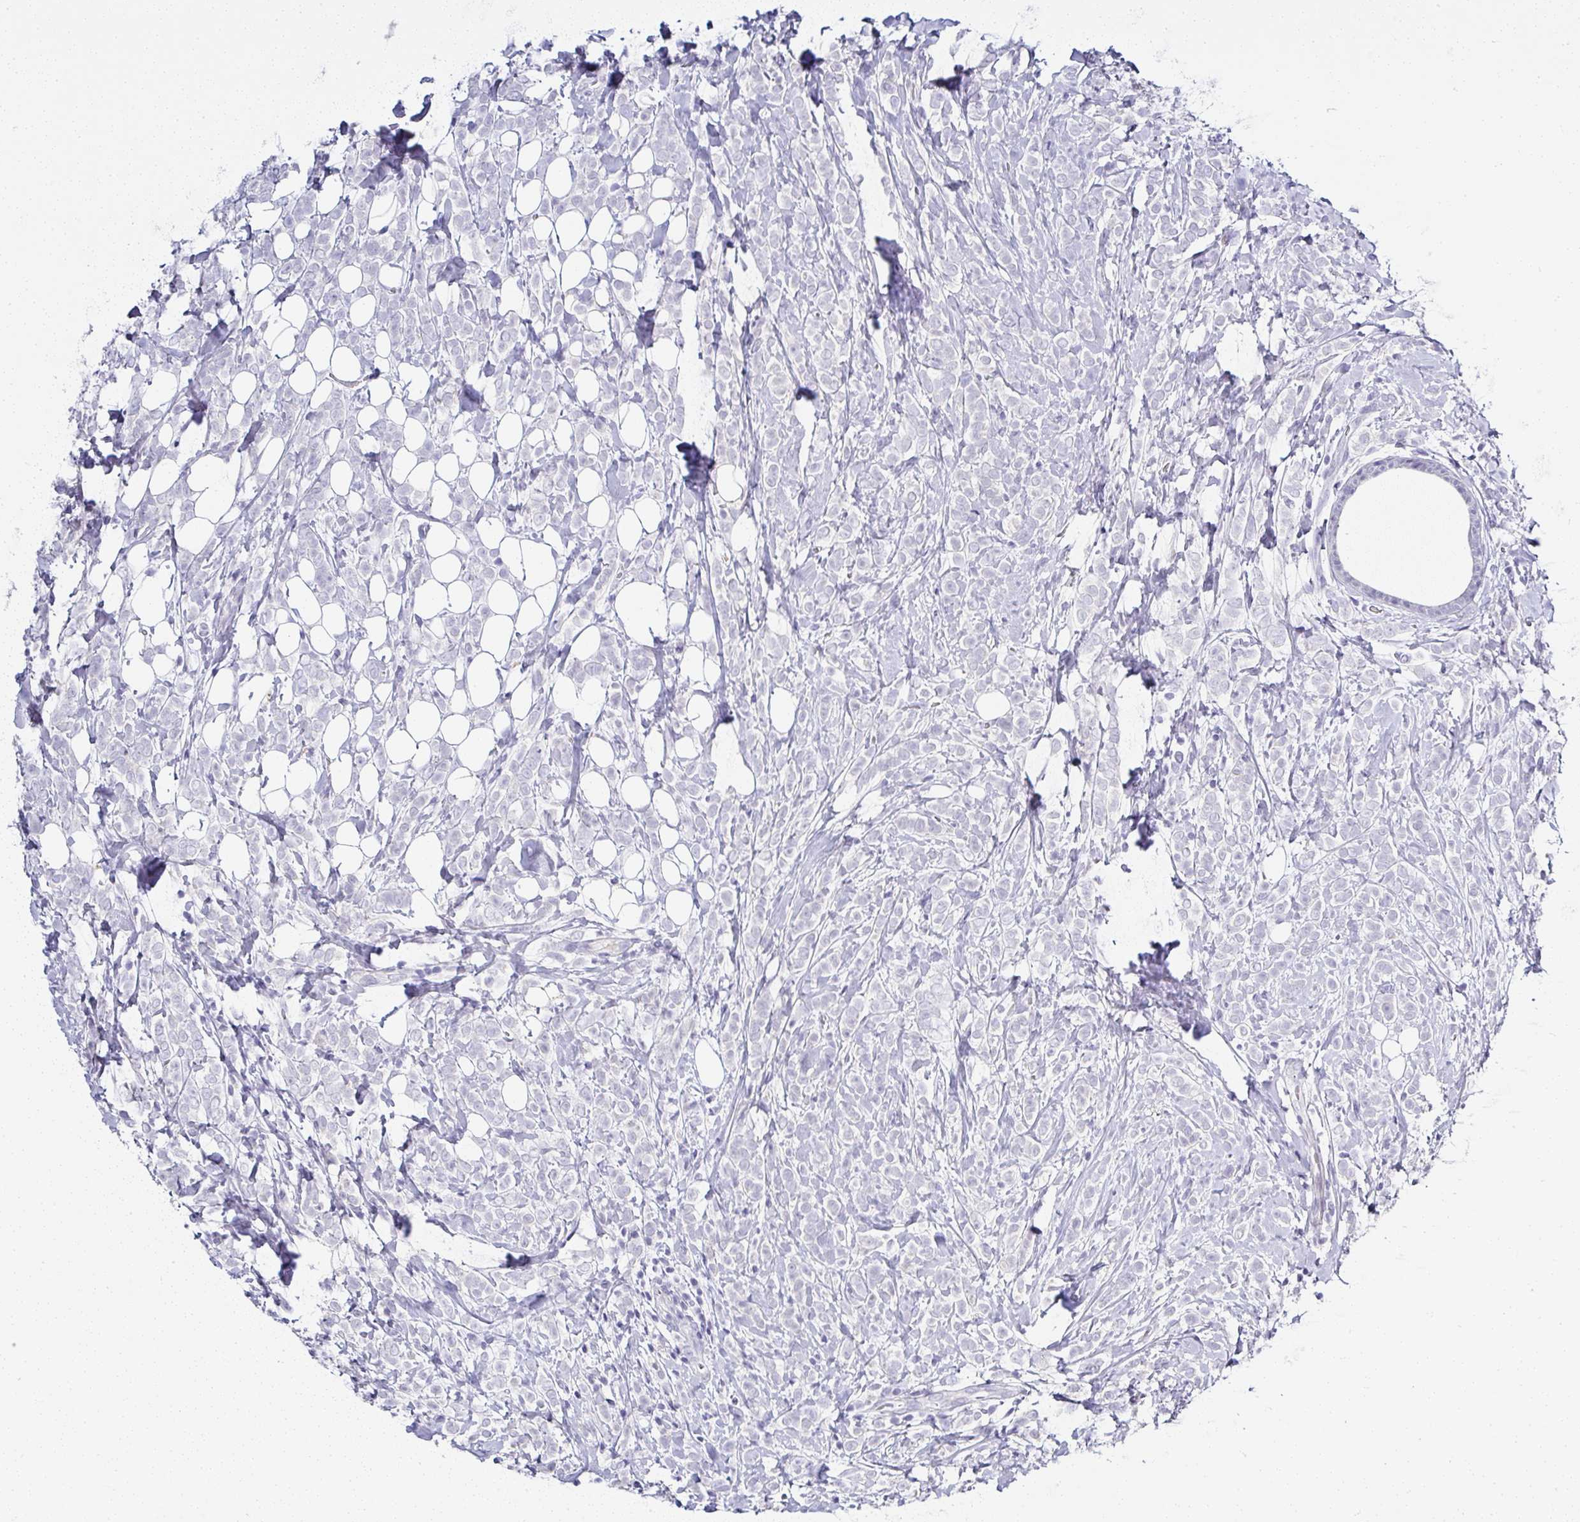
{"staining": {"intensity": "negative", "quantity": "none", "location": "none"}, "tissue": "breast cancer", "cell_type": "Tumor cells", "image_type": "cancer", "snomed": [{"axis": "morphology", "description": "Lobular carcinoma"}, {"axis": "topography", "description": "Breast"}], "caption": "There is no significant expression in tumor cells of breast cancer (lobular carcinoma).", "gene": "SERPINB3", "patient": {"sex": "female", "age": 49}}